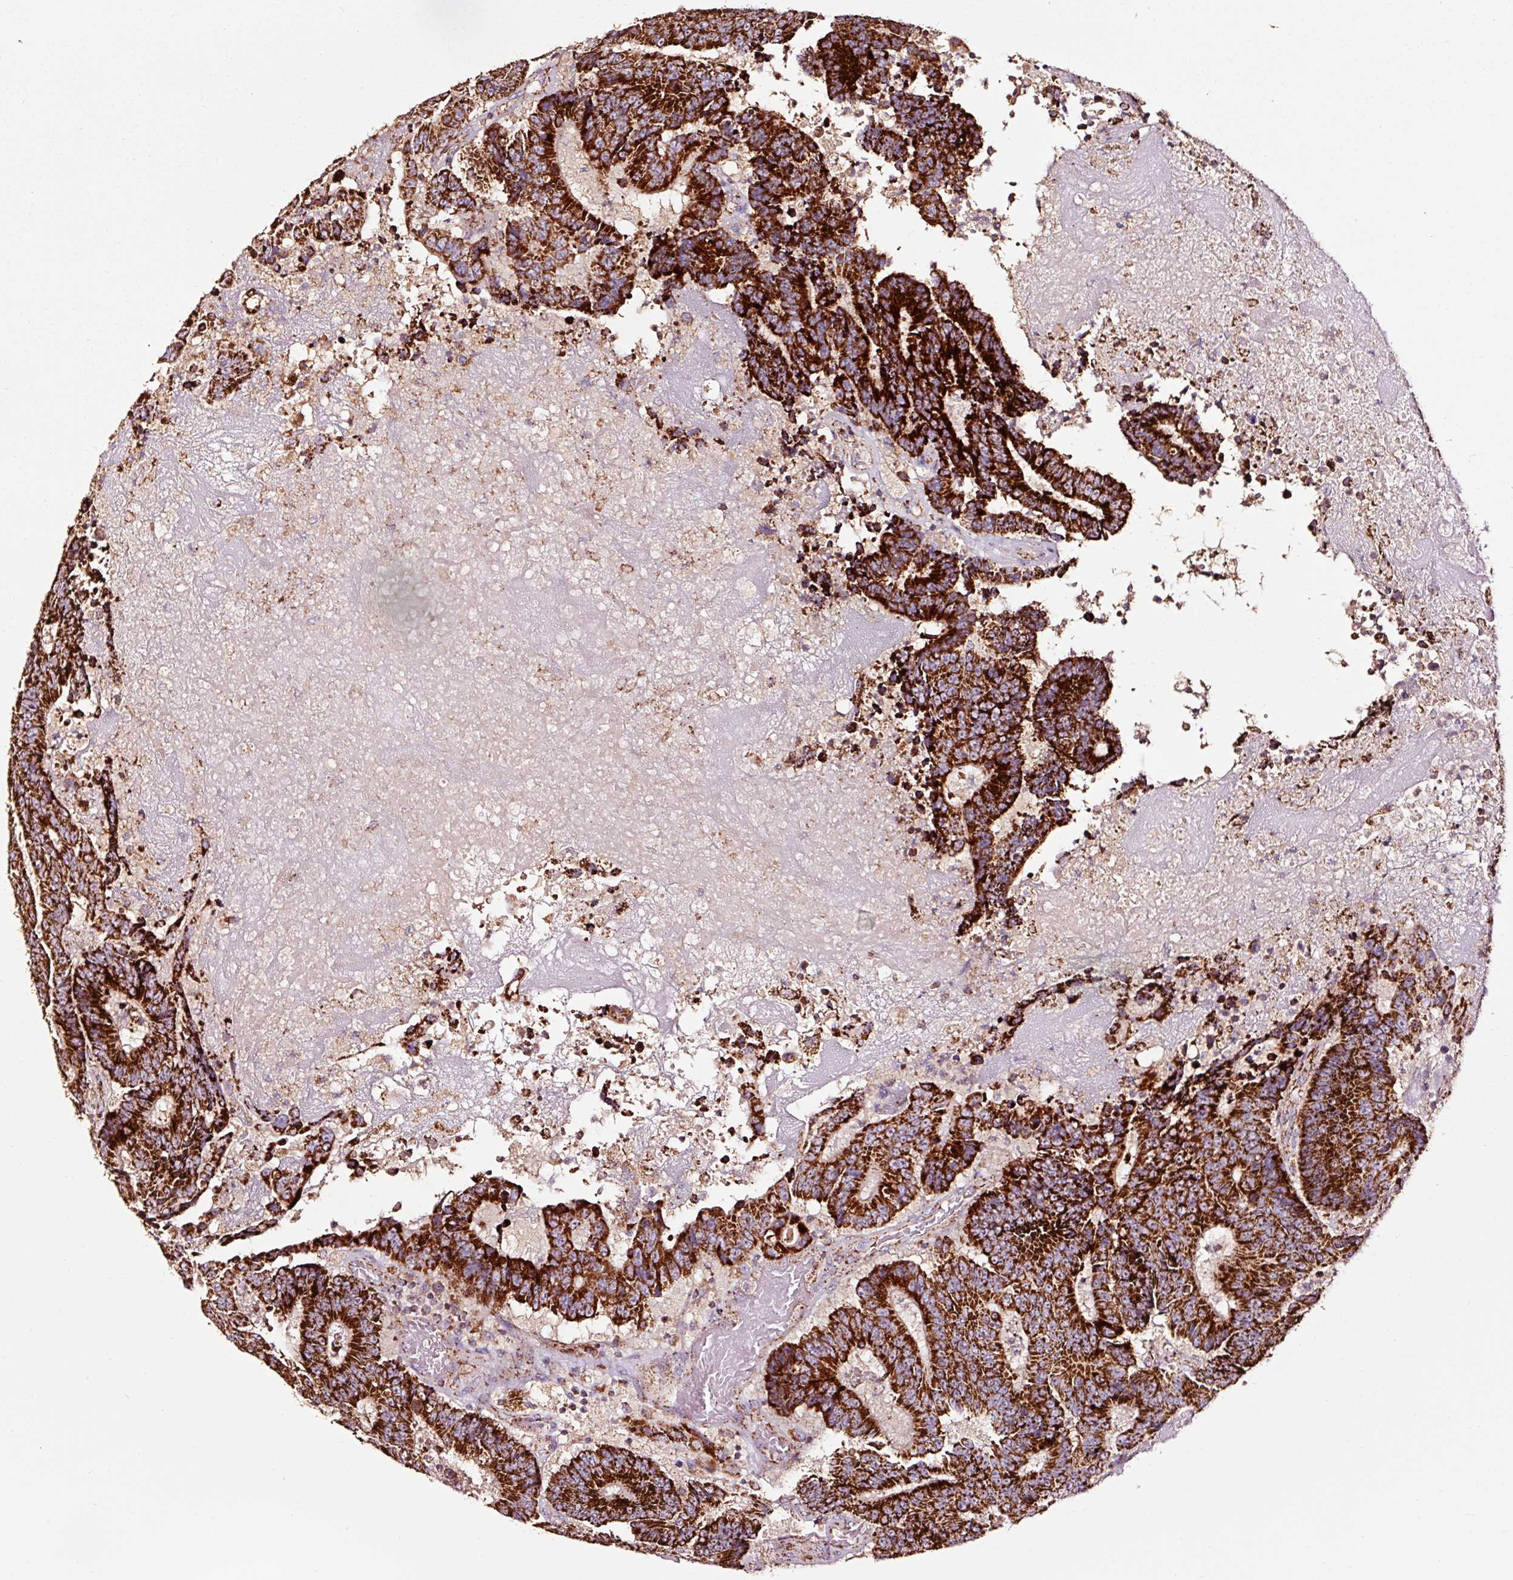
{"staining": {"intensity": "strong", "quantity": ">75%", "location": "cytoplasmic/membranous"}, "tissue": "colorectal cancer", "cell_type": "Tumor cells", "image_type": "cancer", "snomed": [{"axis": "morphology", "description": "Adenocarcinoma, NOS"}, {"axis": "topography", "description": "Colon"}], "caption": "Strong cytoplasmic/membranous positivity is appreciated in about >75% of tumor cells in colorectal cancer (adenocarcinoma). (Stains: DAB (3,3'-diaminobenzidine) in brown, nuclei in blue, Microscopy: brightfield microscopy at high magnification).", "gene": "TPM1", "patient": {"sex": "male", "age": 83}}